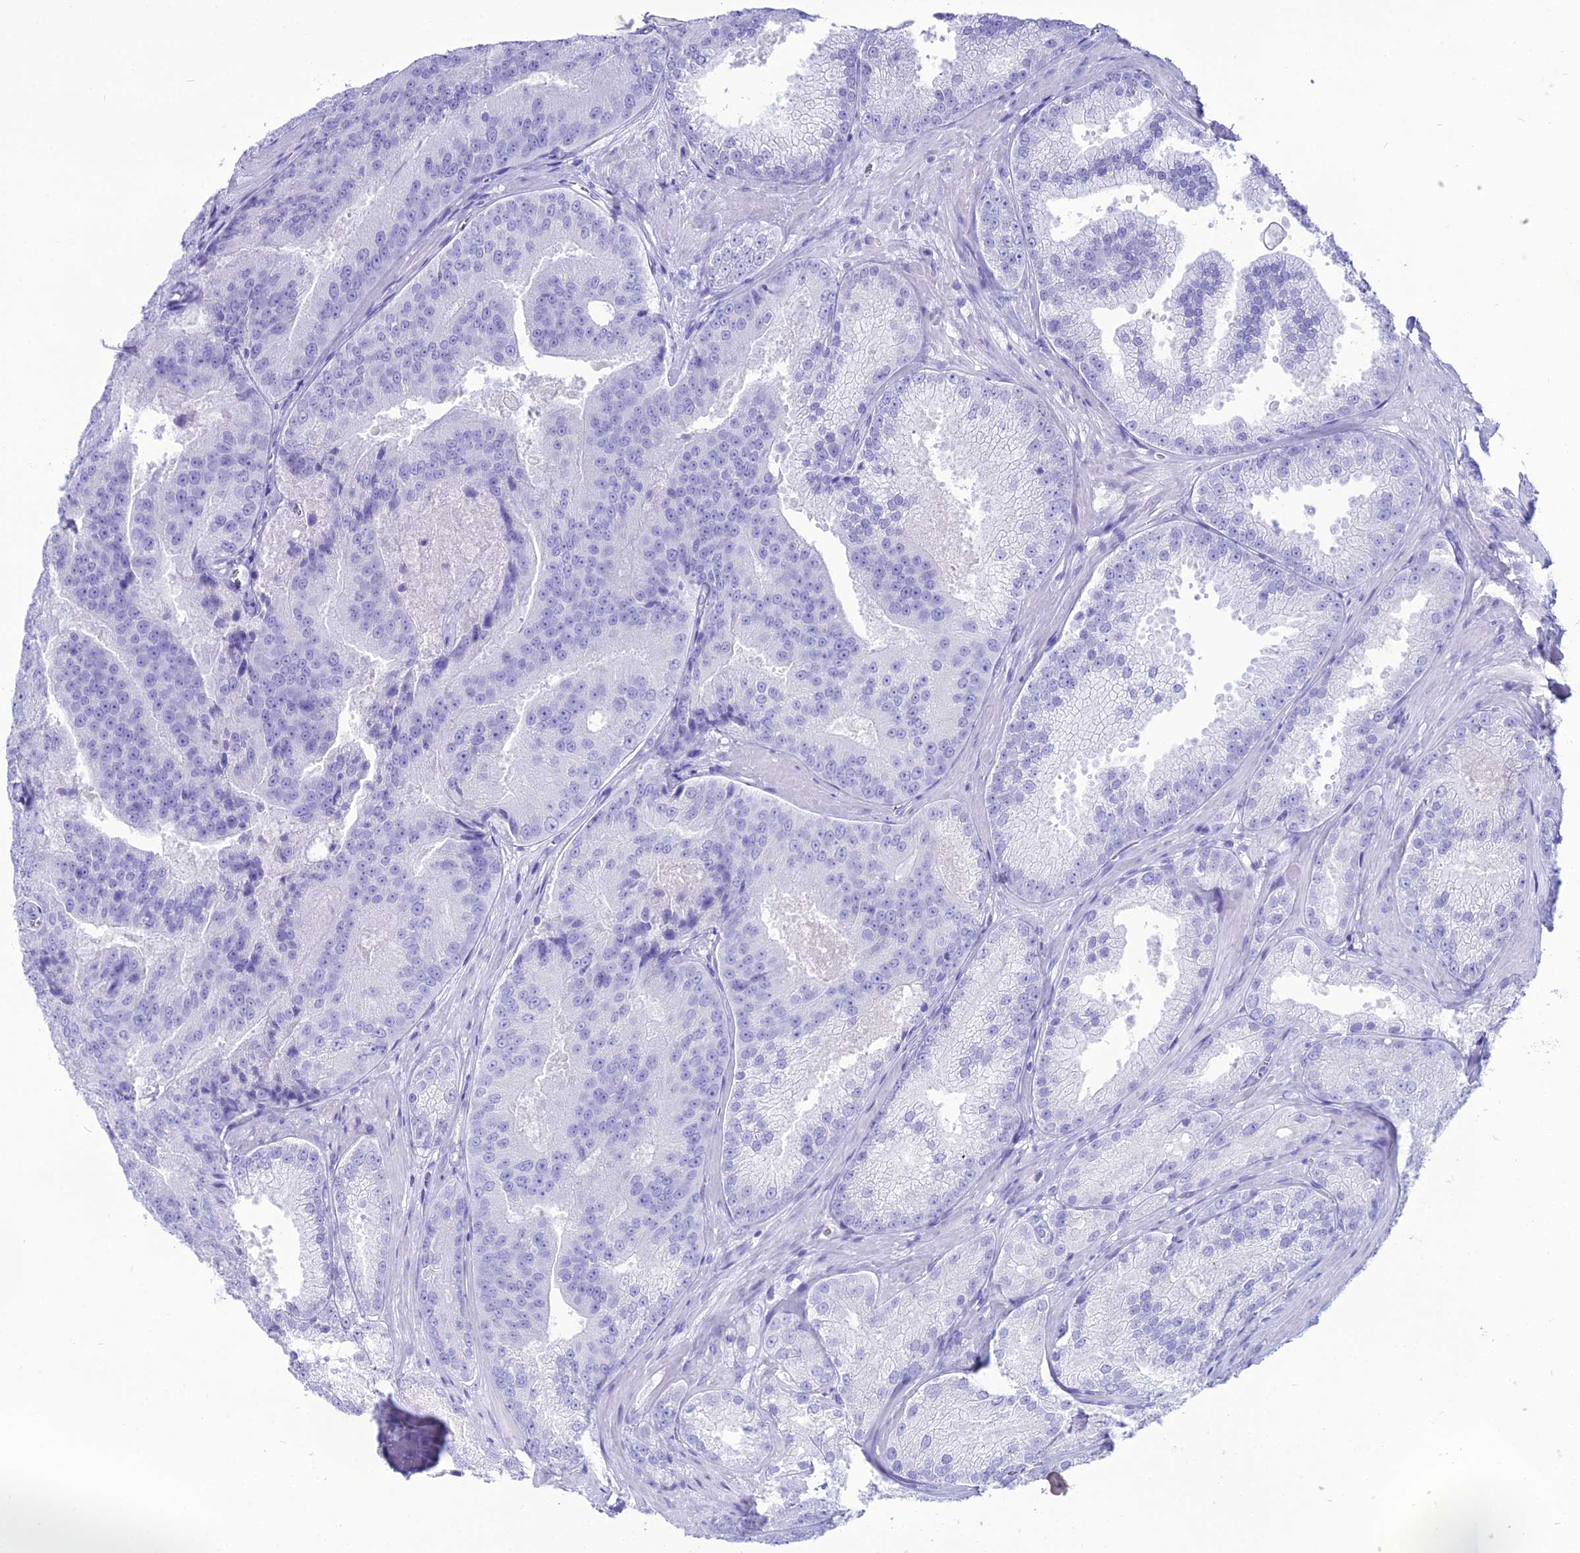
{"staining": {"intensity": "negative", "quantity": "none", "location": "none"}, "tissue": "prostate cancer", "cell_type": "Tumor cells", "image_type": "cancer", "snomed": [{"axis": "morphology", "description": "Adenocarcinoma, High grade"}, {"axis": "topography", "description": "Prostate"}], "caption": "Prostate cancer stained for a protein using immunohistochemistry demonstrates no positivity tumor cells.", "gene": "PNMA5", "patient": {"sex": "male", "age": 61}}